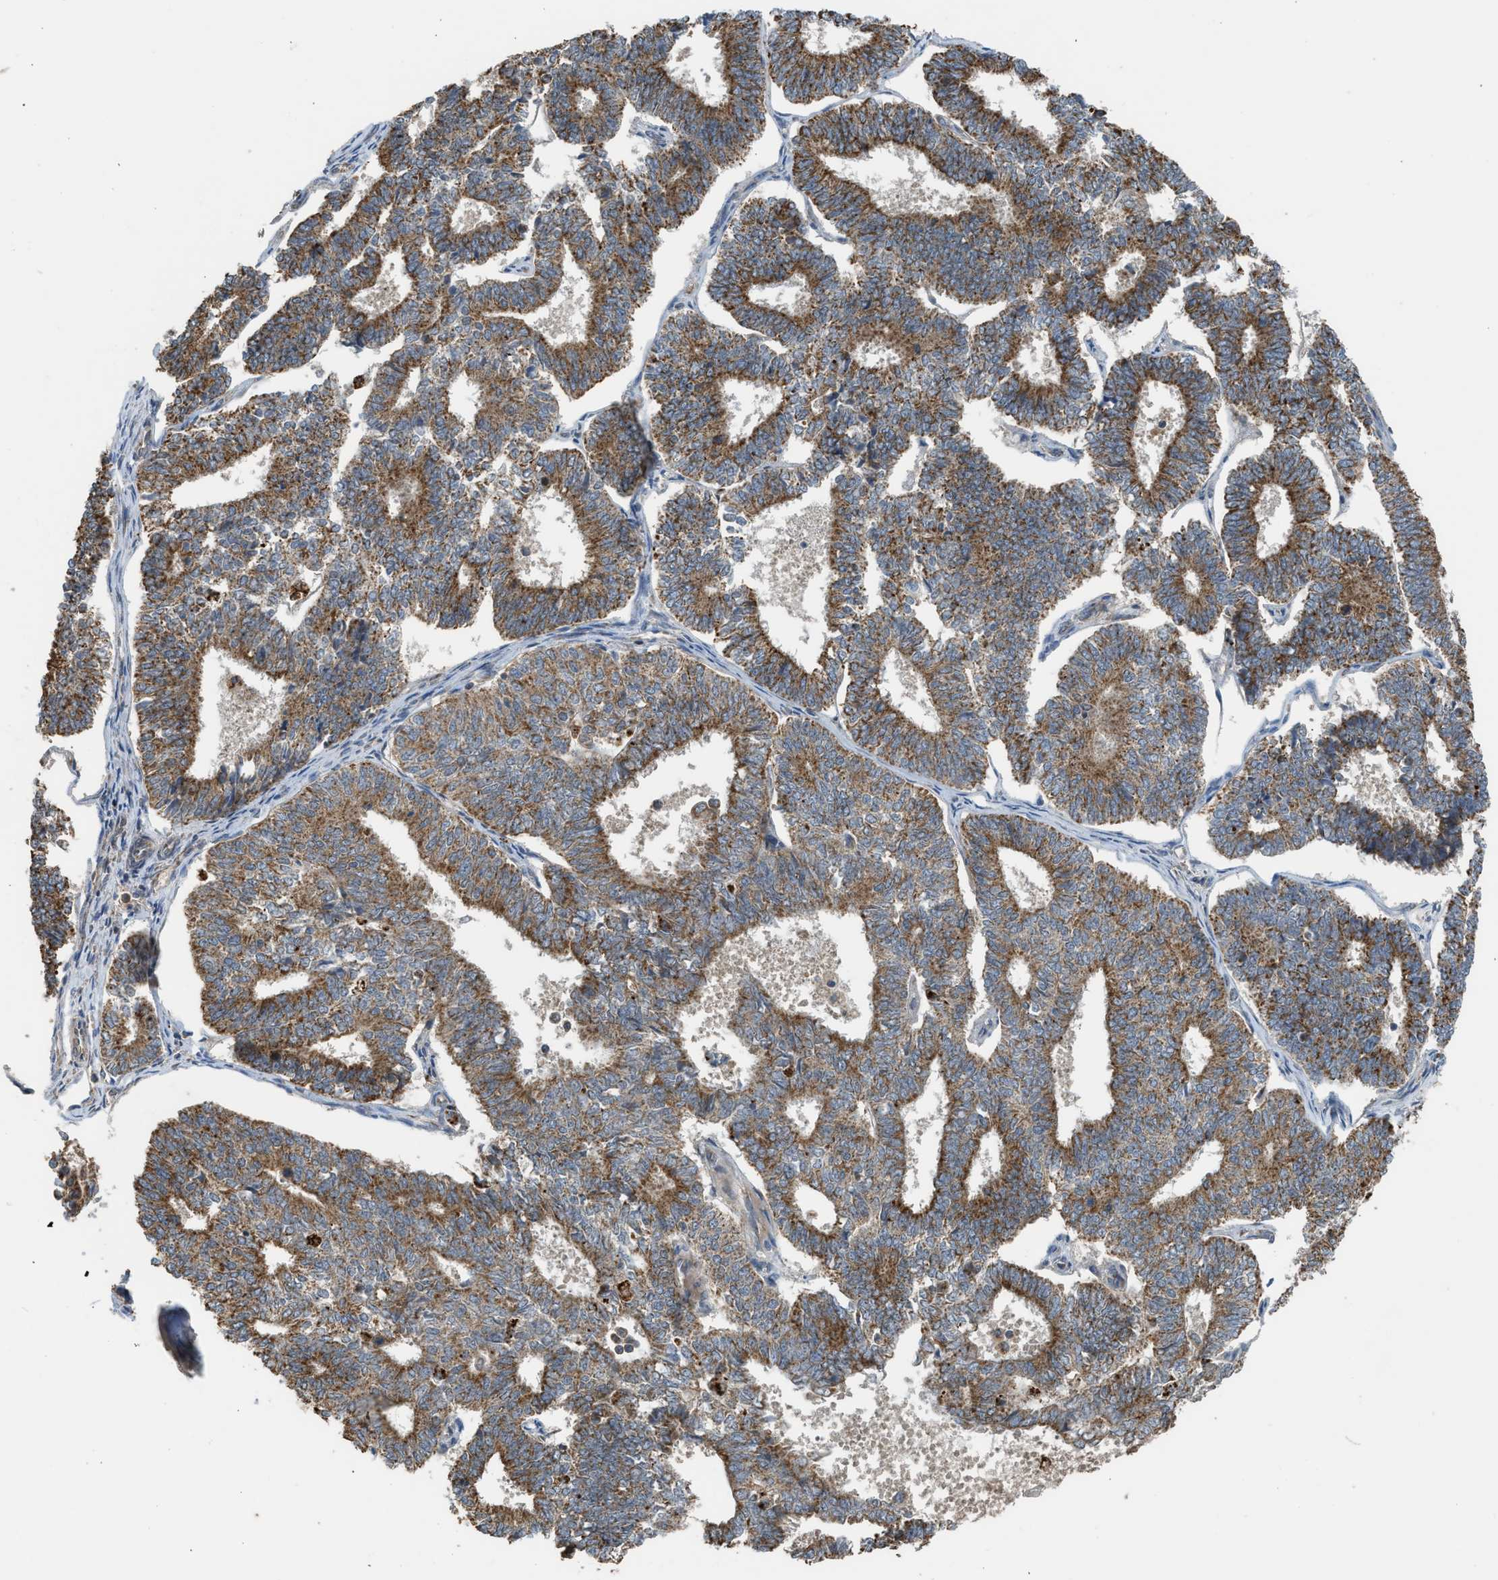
{"staining": {"intensity": "strong", "quantity": ">75%", "location": "cytoplasmic/membranous"}, "tissue": "endometrial cancer", "cell_type": "Tumor cells", "image_type": "cancer", "snomed": [{"axis": "morphology", "description": "Adenocarcinoma, NOS"}, {"axis": "topography", "description": "Endometrium"}], "caption": "This photomicrograph shows immunohistochemistry staining of human adenocarcinoma (endometrial), with high strong cytoplasmic/membranous positivity in about >75% of tumor cells.", "gene": "STARD3", "patient": {"sex": "female", "age": 70}}